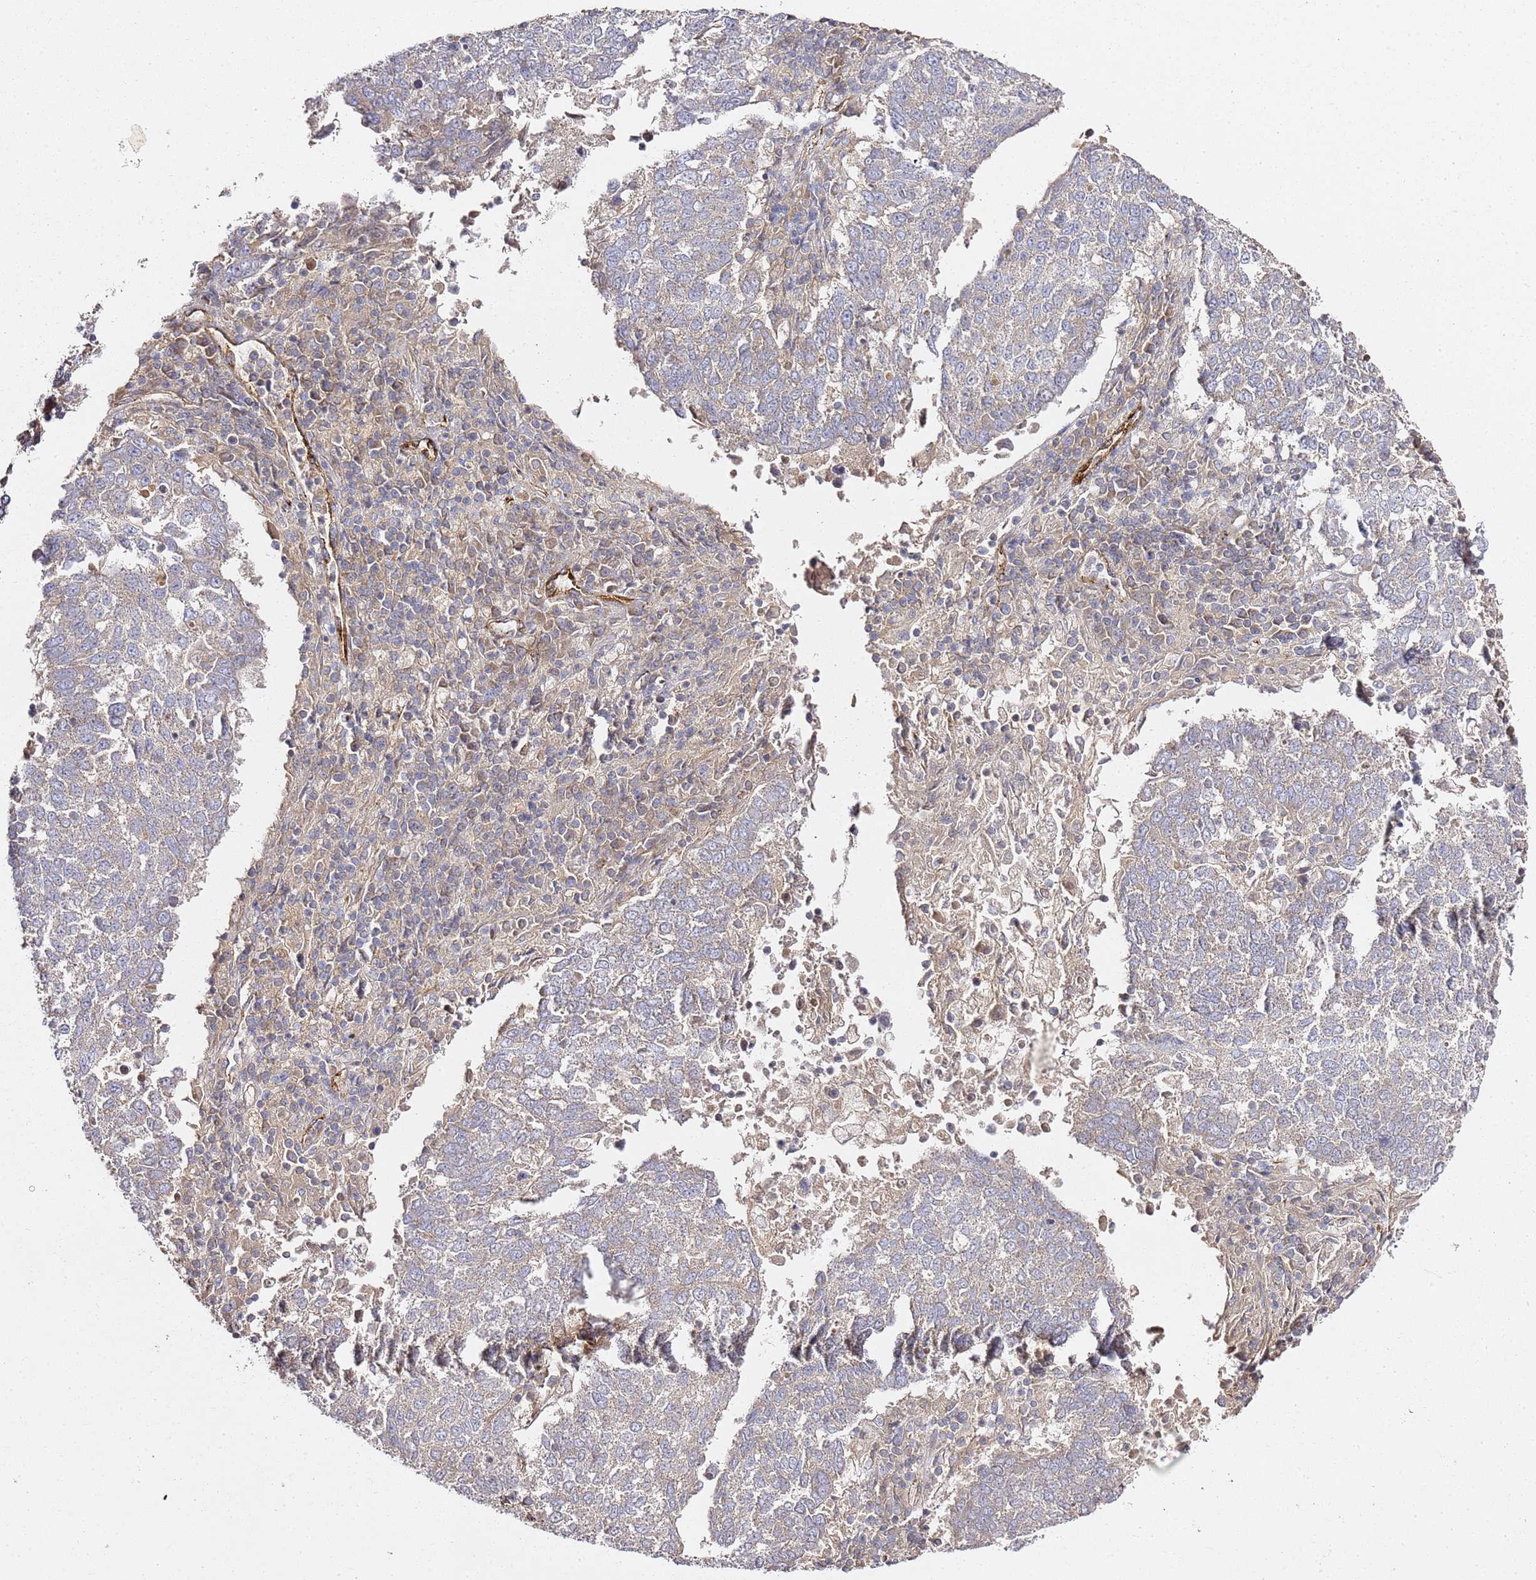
{"staining": {"intensity": "negative", "quantity": "none", "location": "none"}, "tissue": "lung cancer", "cell_type": "Tumor cells", "image_type": "cancer", "snomed": [{"axis": "morphology", "description": "Squamous cell carcinoma, NOS"}, {"axis": "topography", "description": "Lung"}], "caption": "Tumor cells show no significant positivity in lung cancer.", "gene": "EPS8L1", "patient": {"sex": "male", "age": 73}}